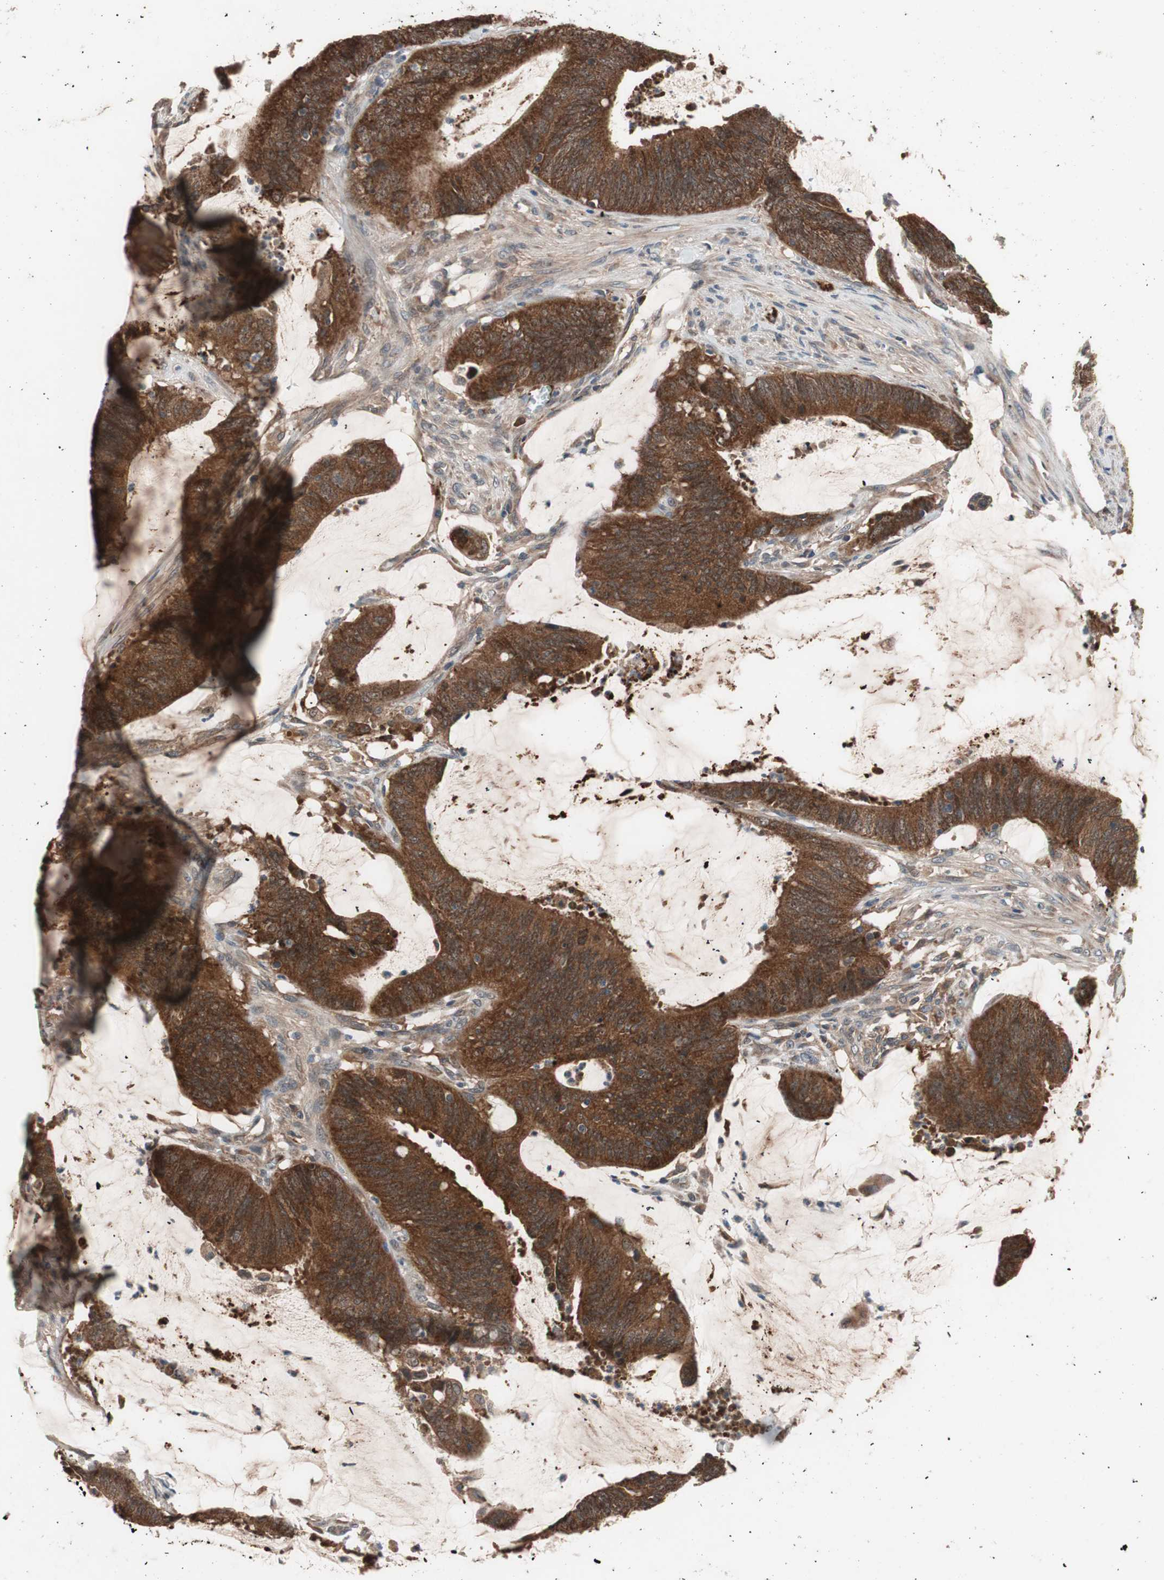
{"staining": {"intensity": "strong", "quantity": ">75%", "location": "cytoplasmic/membranous"}, "tissue": "colorectal cancer", "cell_type": "Tumor cells", "image_type": "cancer", "snomed": [{"axis": "morphology", "description": "Adenocarcinoma, NOS"}, {"axis": "topography", "description": "Rectum"}], "caption": "Immunohistochemical staining of human adenocarcinoma (colorectal) reveals high levels of strong cytoplasmic/membranous protein positivity in approximately >75% of tumor cells.", "gene": "HMBS", "patient": {"sex": "female", "age": 66}}